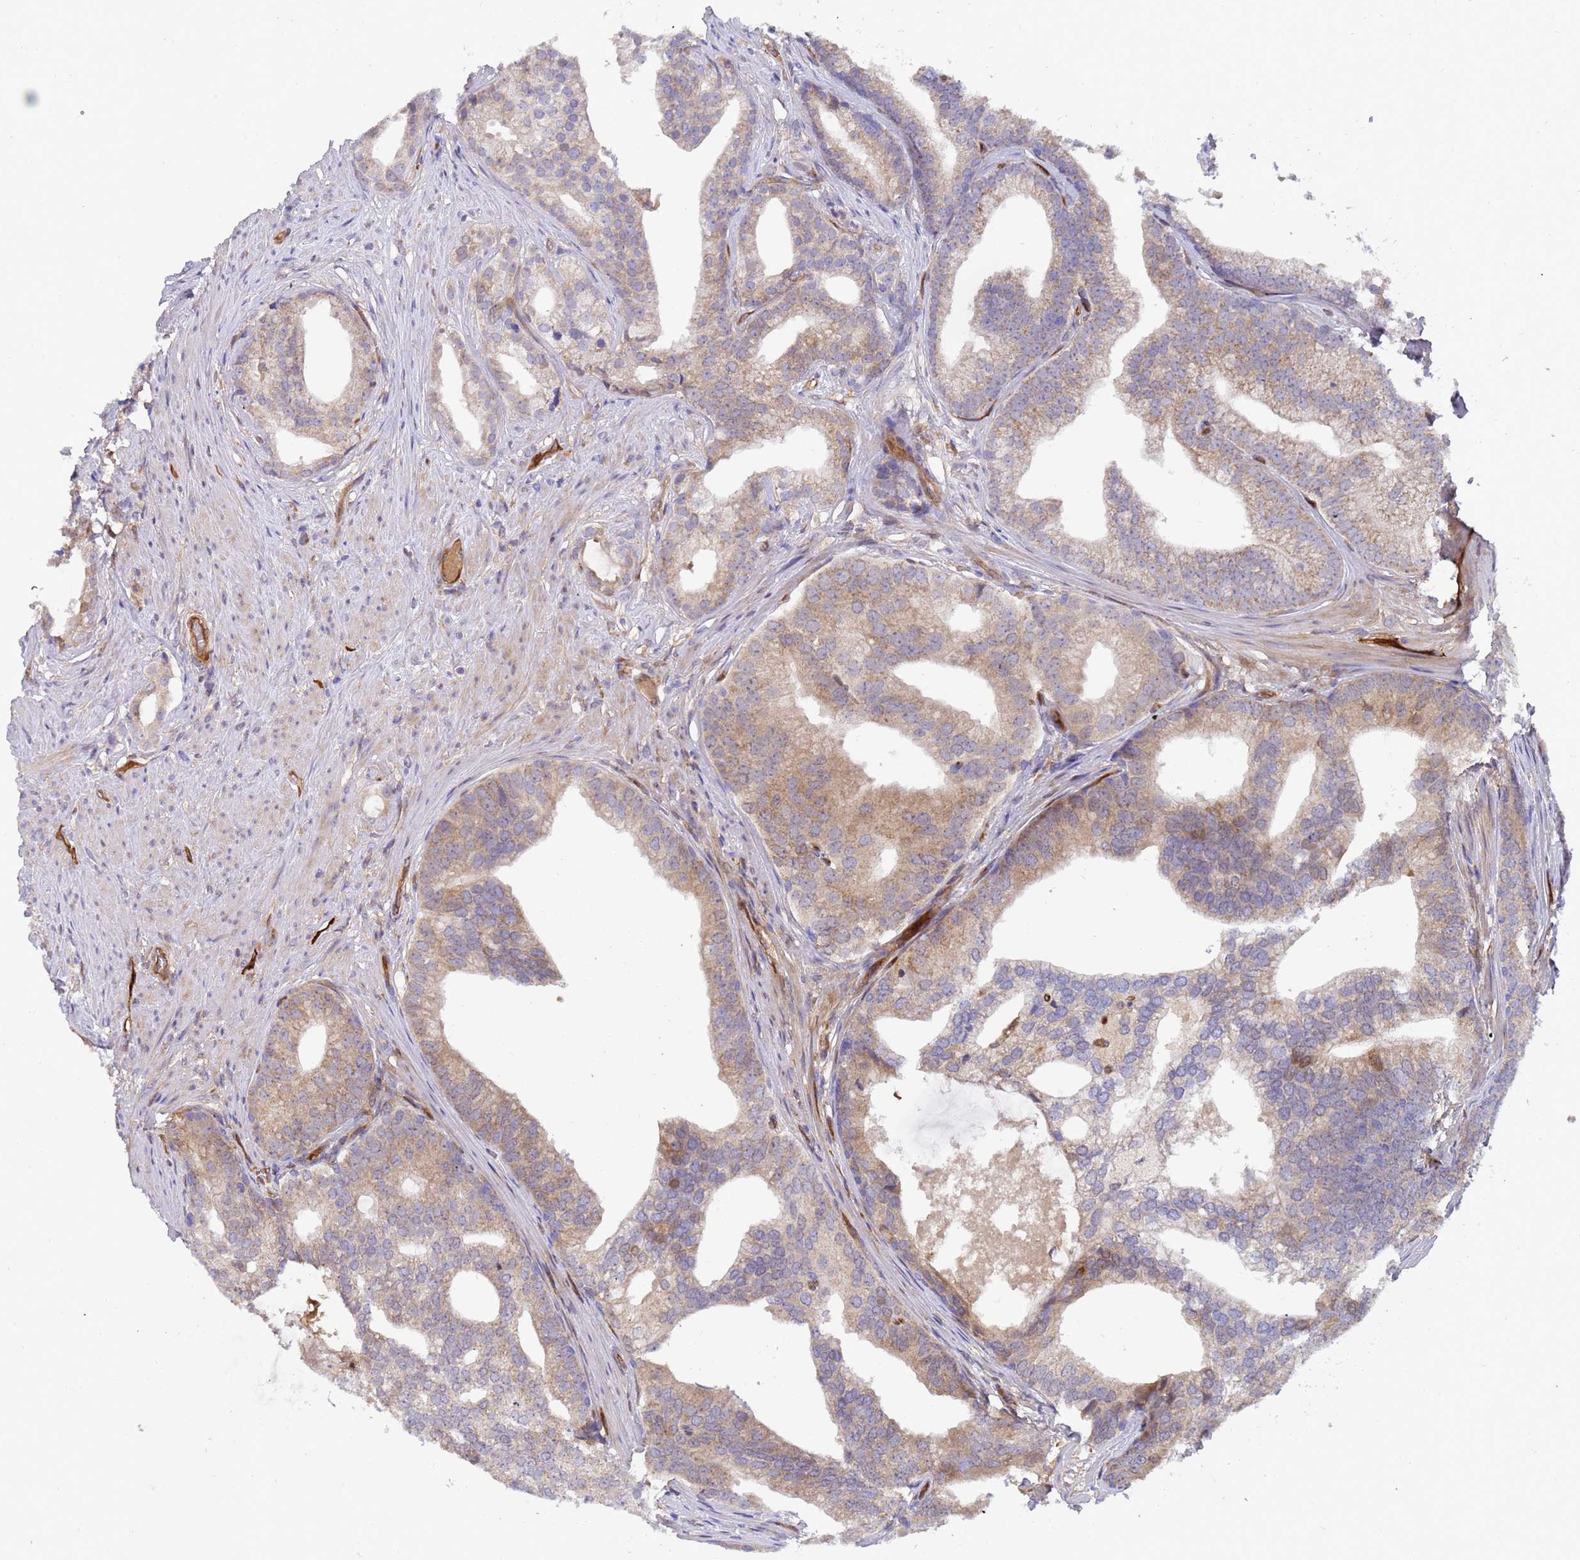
{"staining": {"intensity": "weak", "quantity": ">75%", "location": "cytoplasmic/membranous"}, "tissue": "prostate cancer", "cell_type": "Tumor cells", "image_type": "cancer", "snomed": [{"axis": "morphology", "description": "Adenocarcinoma, Low grade"}, {"axis": "topography", "description": "Prostate"}], "caption": "A micrograph of human prostate low-grade adenocarcinoma stained for a protein shows weak cytoplasmic/membranous brown staining in tumor cells.", "gene": "FOXRED1", "patient": {"sex": "male", "age": 71}}